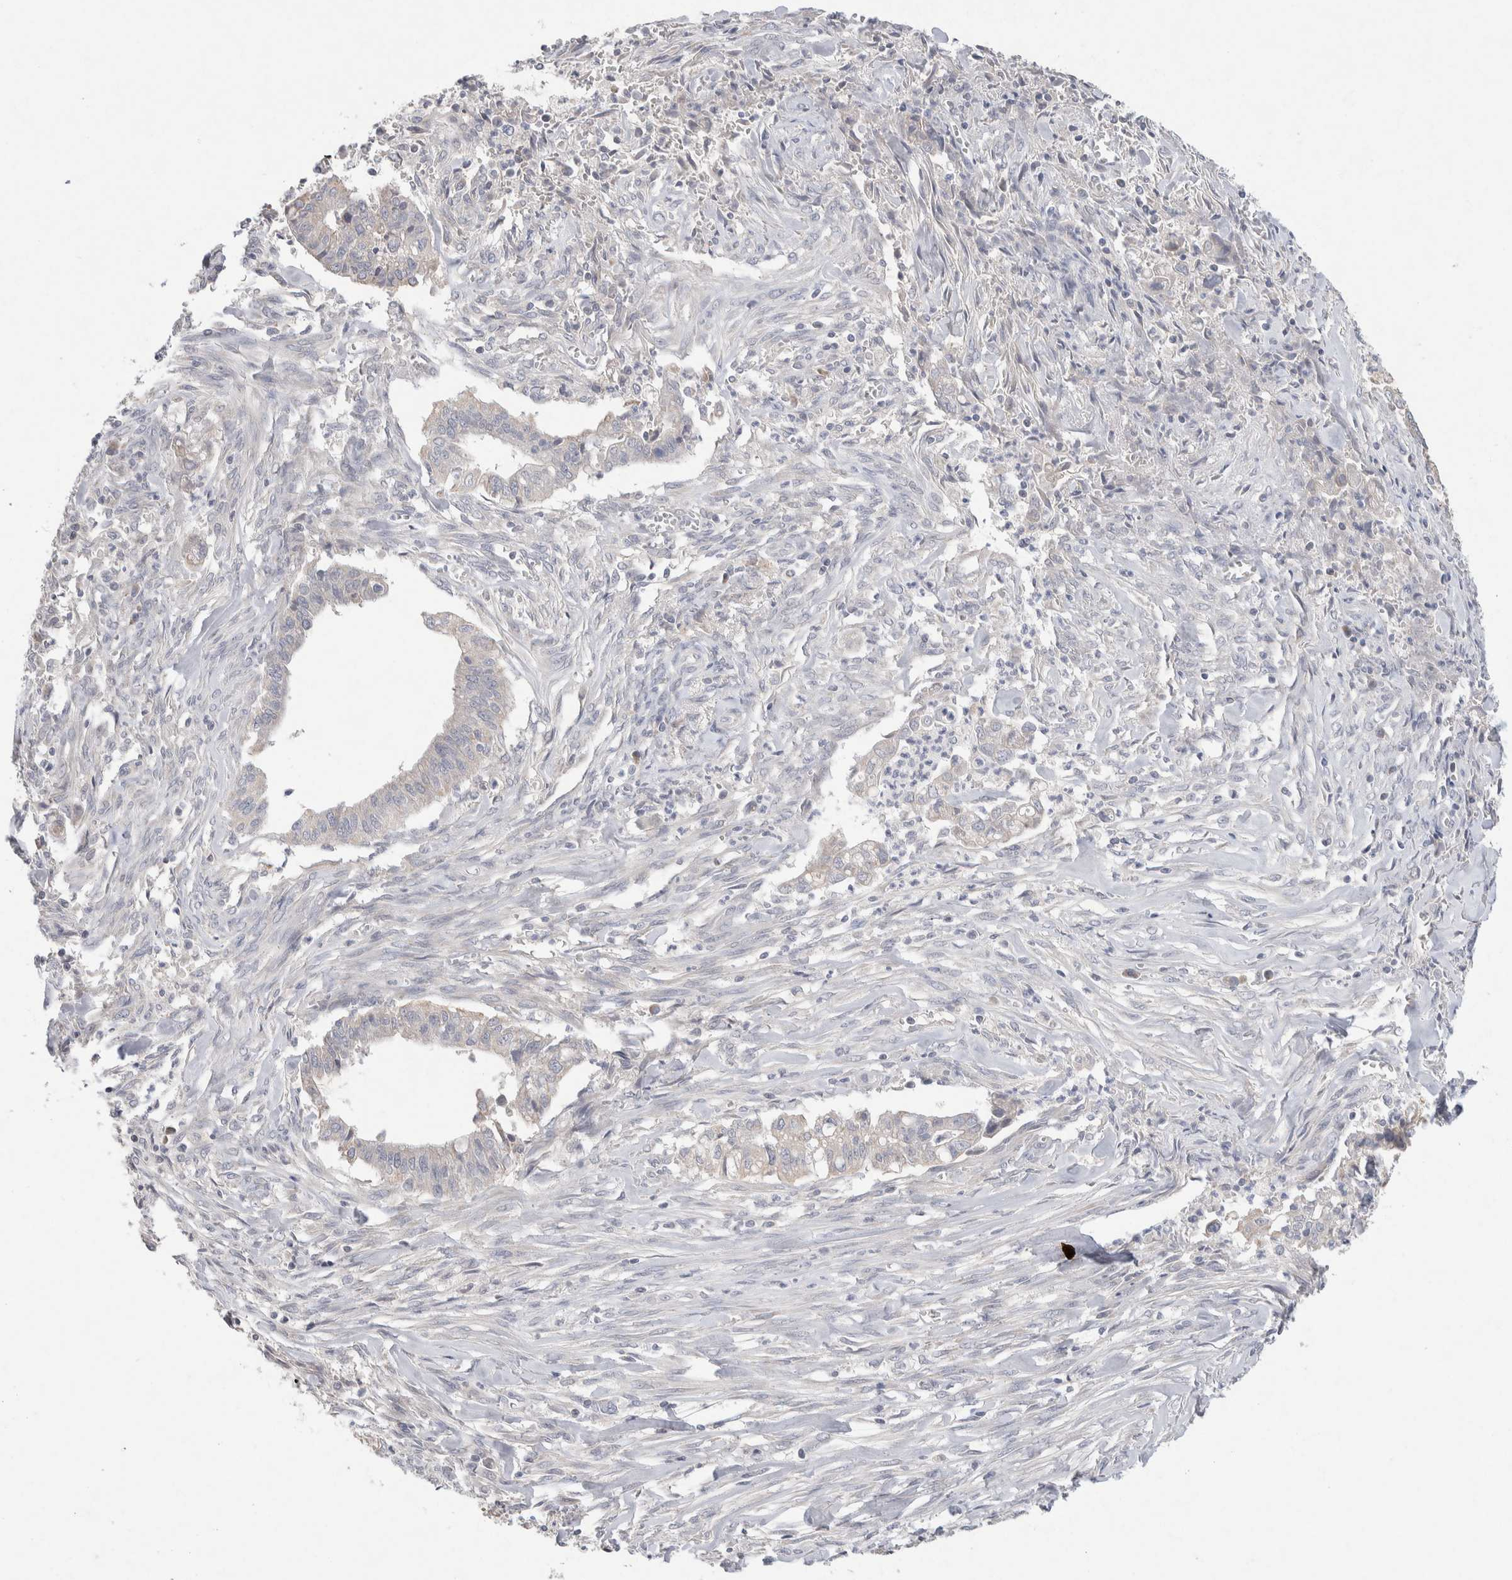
{"staining": {"intensity": "negative", "quantity": "none", "location": "none"}, "tissue": "cervical cancer", "cell_type": "Tumor cells", "image_type": "cancer", "snomed": [{"axis": "morphology", "description": "Adenocarcinoma, NOS"}, {"axis": "topography", "description": "Cervix"}], "caption": "Cervical cancer was stained to show a protein in brown. There is no significant positivity in tumor cells.", "gene": "CMTM4", "patient": {"sex": "female", "age": 44}}